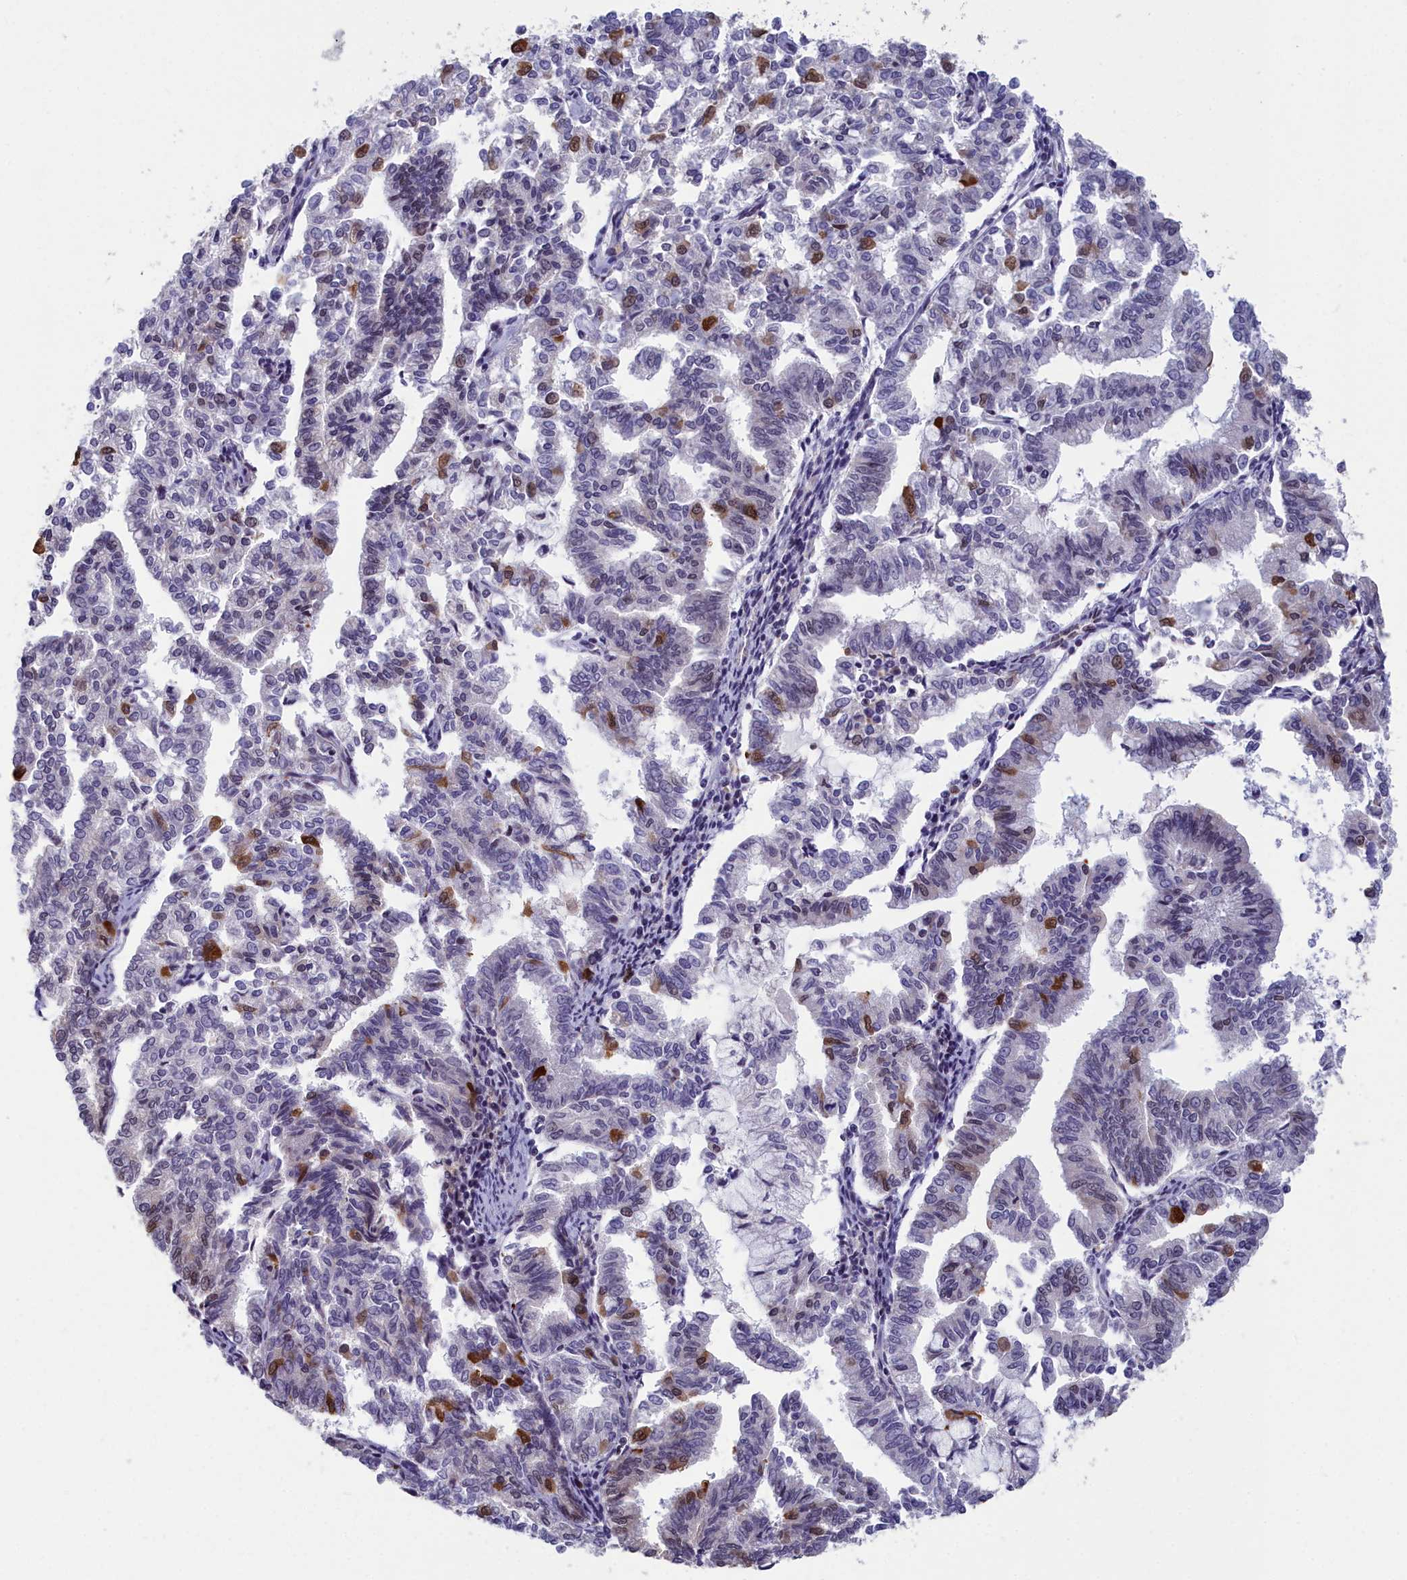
{"staining": {"intensity": "strong", "quantity": "25%-75%", "location": "nuclear"}, "tissue": "endometrial cancer", "cell_type": "Tumor cells", "image_type": "cancer", "snomed": [{"axis": "morphology", "description": "Adenocarcinoma, NOS"}, {"axis": "topography", "description": "Endometrium"}], "caption": "Immunohistochemistry of human endometrial adenocarcinoma reveals high levels of strong nuclear staining in about 25%-75% of tumor cells.", "gene": "CCDC97", "patient": {"sex": "female", "age": 79}}